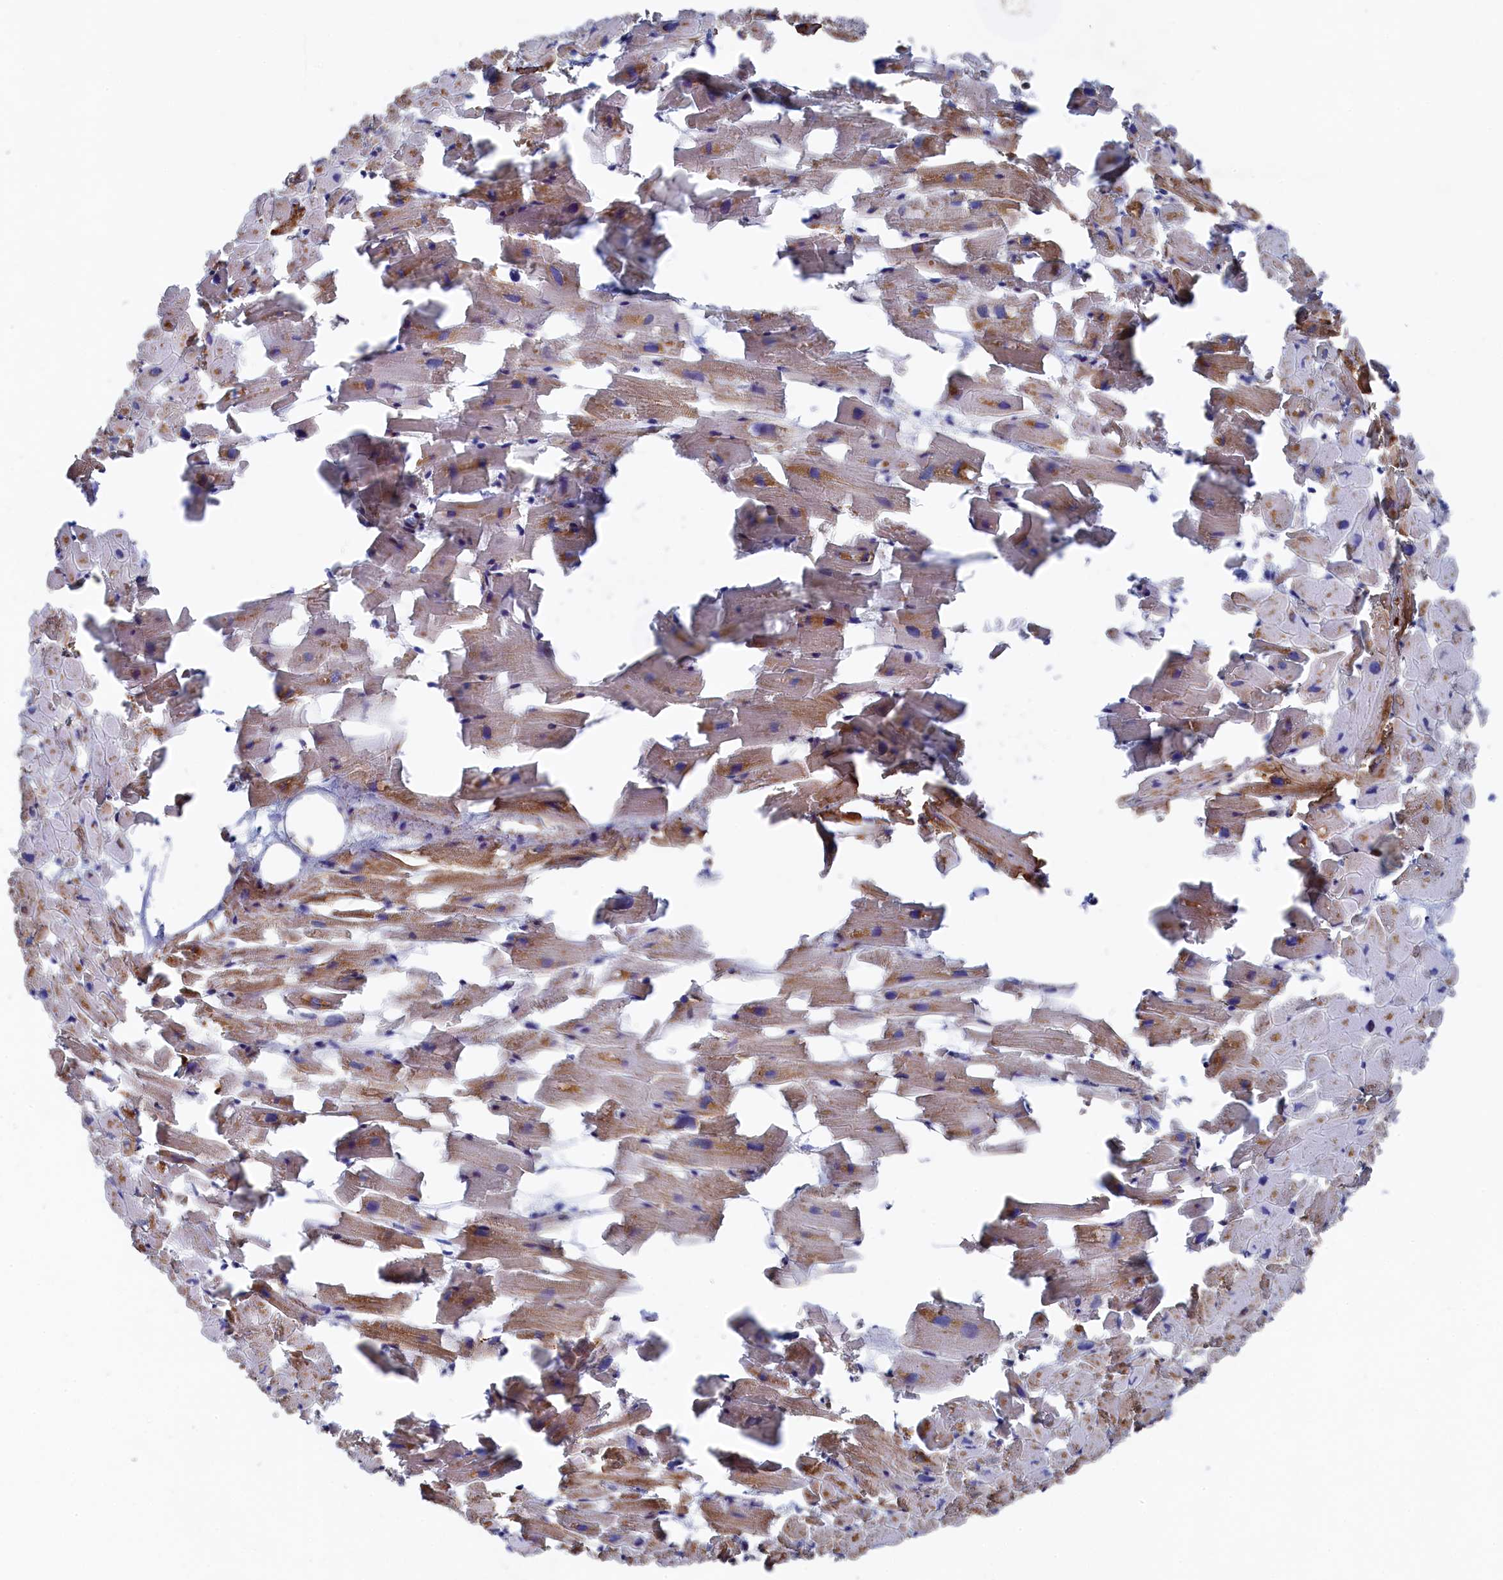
{"staining": {"intensity": "moderate", "quantity": "25%-75%", "location": "cytoplasmic/membranous"}, "tissue": "heart muscle", "cell_type": "Cardiomyocytes", "image_type": "normal", "snomed": [{"axis": "morphology", "description": "Normal tissue, NOS"}, {"axis": "topography", "description": "Heart"}], "caption": "A high-resolution photomicrograph shows immunohistochemistry staining of unremarkable heart muscle, which demonstrates moderate cytoplasmic/membranous expression in approximately 25%-75% of cardiomyocytes. (Brightfield microscopy of DAB IHC at high magnification).", "gene": "C12orf73", "patient": {"sex": "female", "age": 64}}